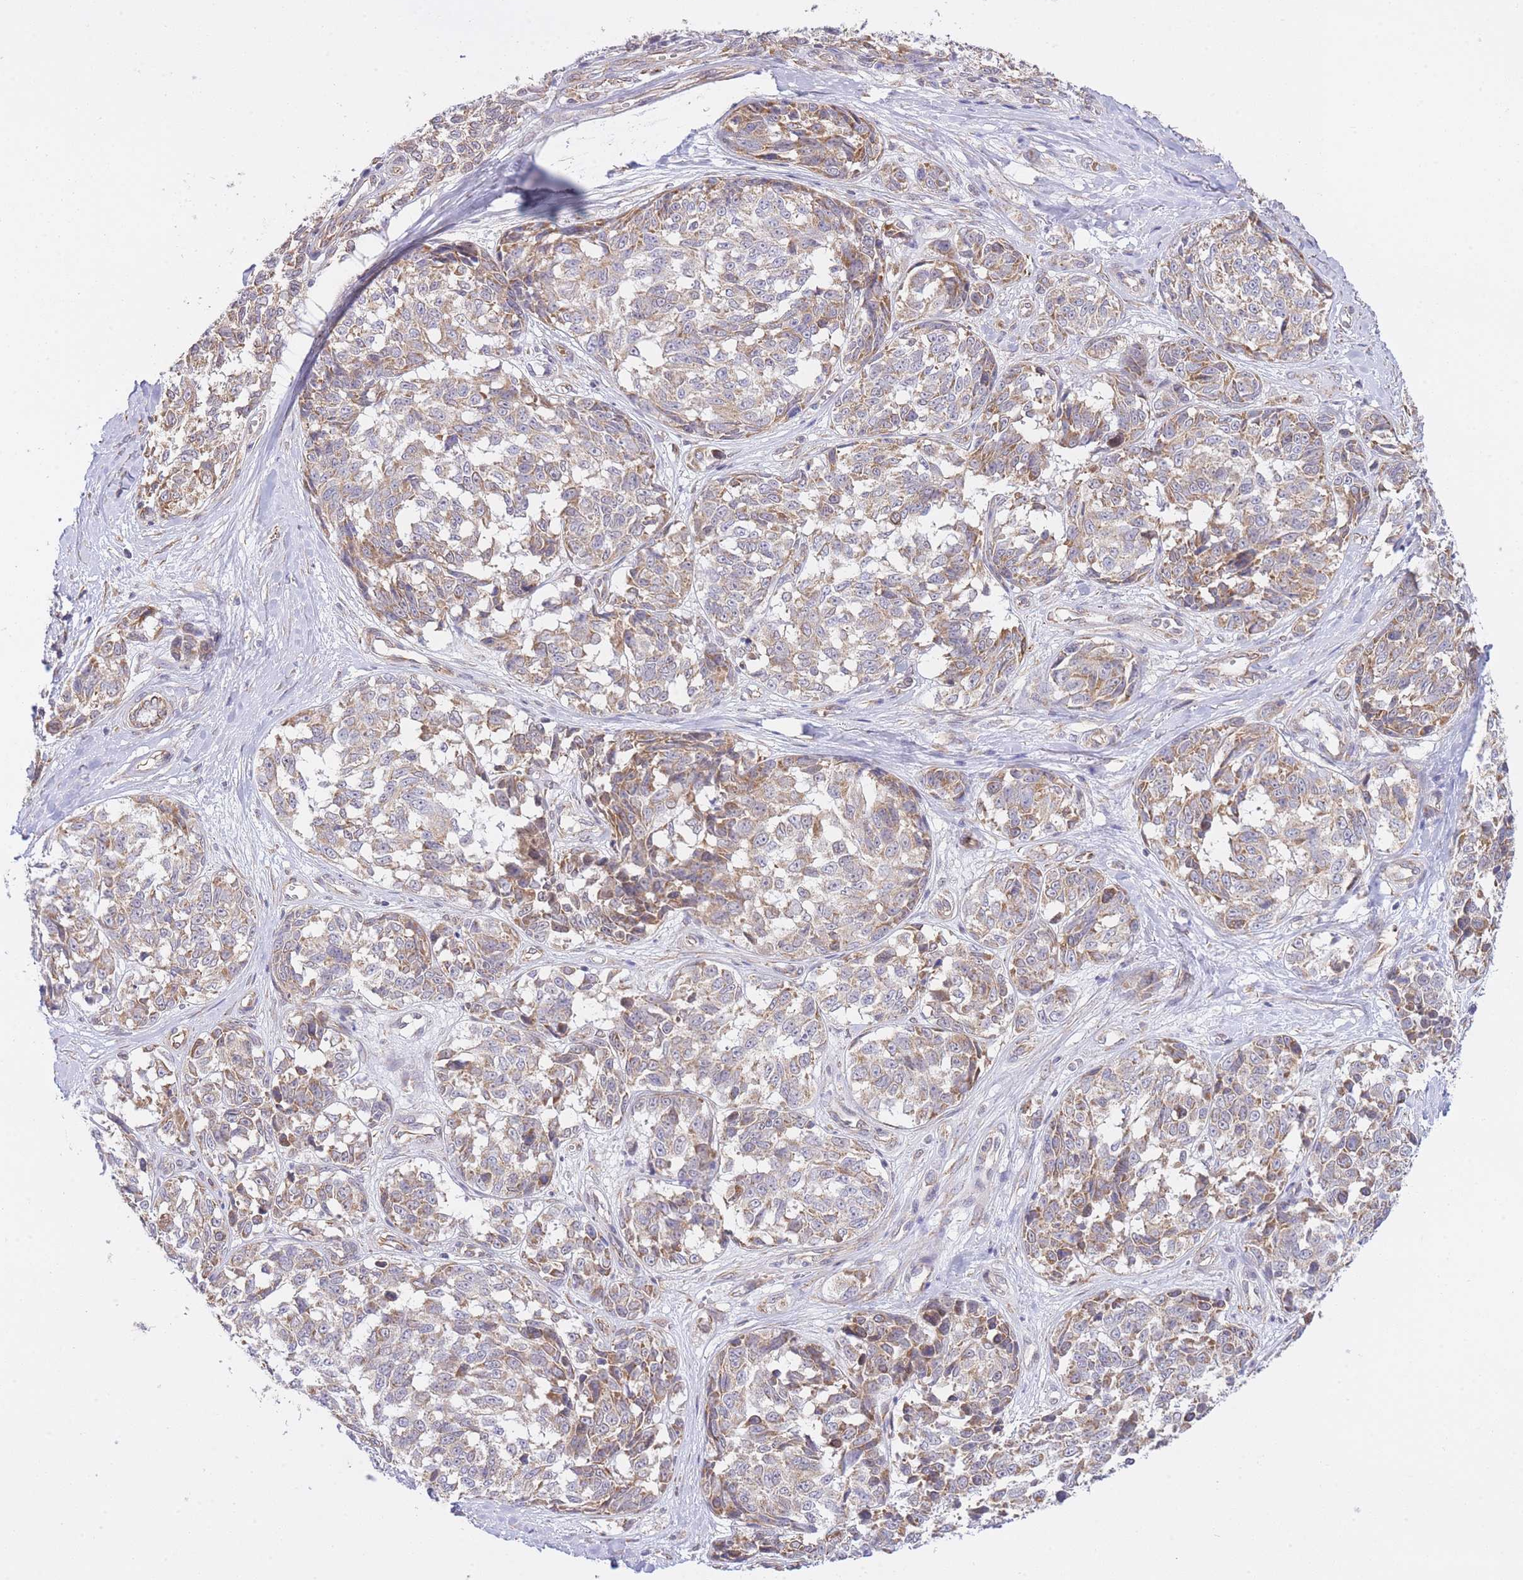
{"staining": {"intensity": "moderate", "quantity": ">75%", "location": "cytoplasmic/membranous"}, "tissue": "melanoma", "cell_type": "Tumor cells", "image_type": "cancer", "snomed": [{"axis": "morphology", "description": "Normal tissue, NOS"}, {"axis": "morphology", "description": "Malignant melanoma, NOS"}, {"axis": "topography", "description": "Skin"}], "caption": "Protein expression analysis of human malignant melanoma reveals moderate cytoplasmic/membranous staining in approximately >75% of tumor cells. The staining is performed using DAB brown chromogen to label protein expression. The nuclei are counter-stained blue using hematoxylin.", "gene": "CTBP1", "patient": {"sex": "female", "age": 64}}